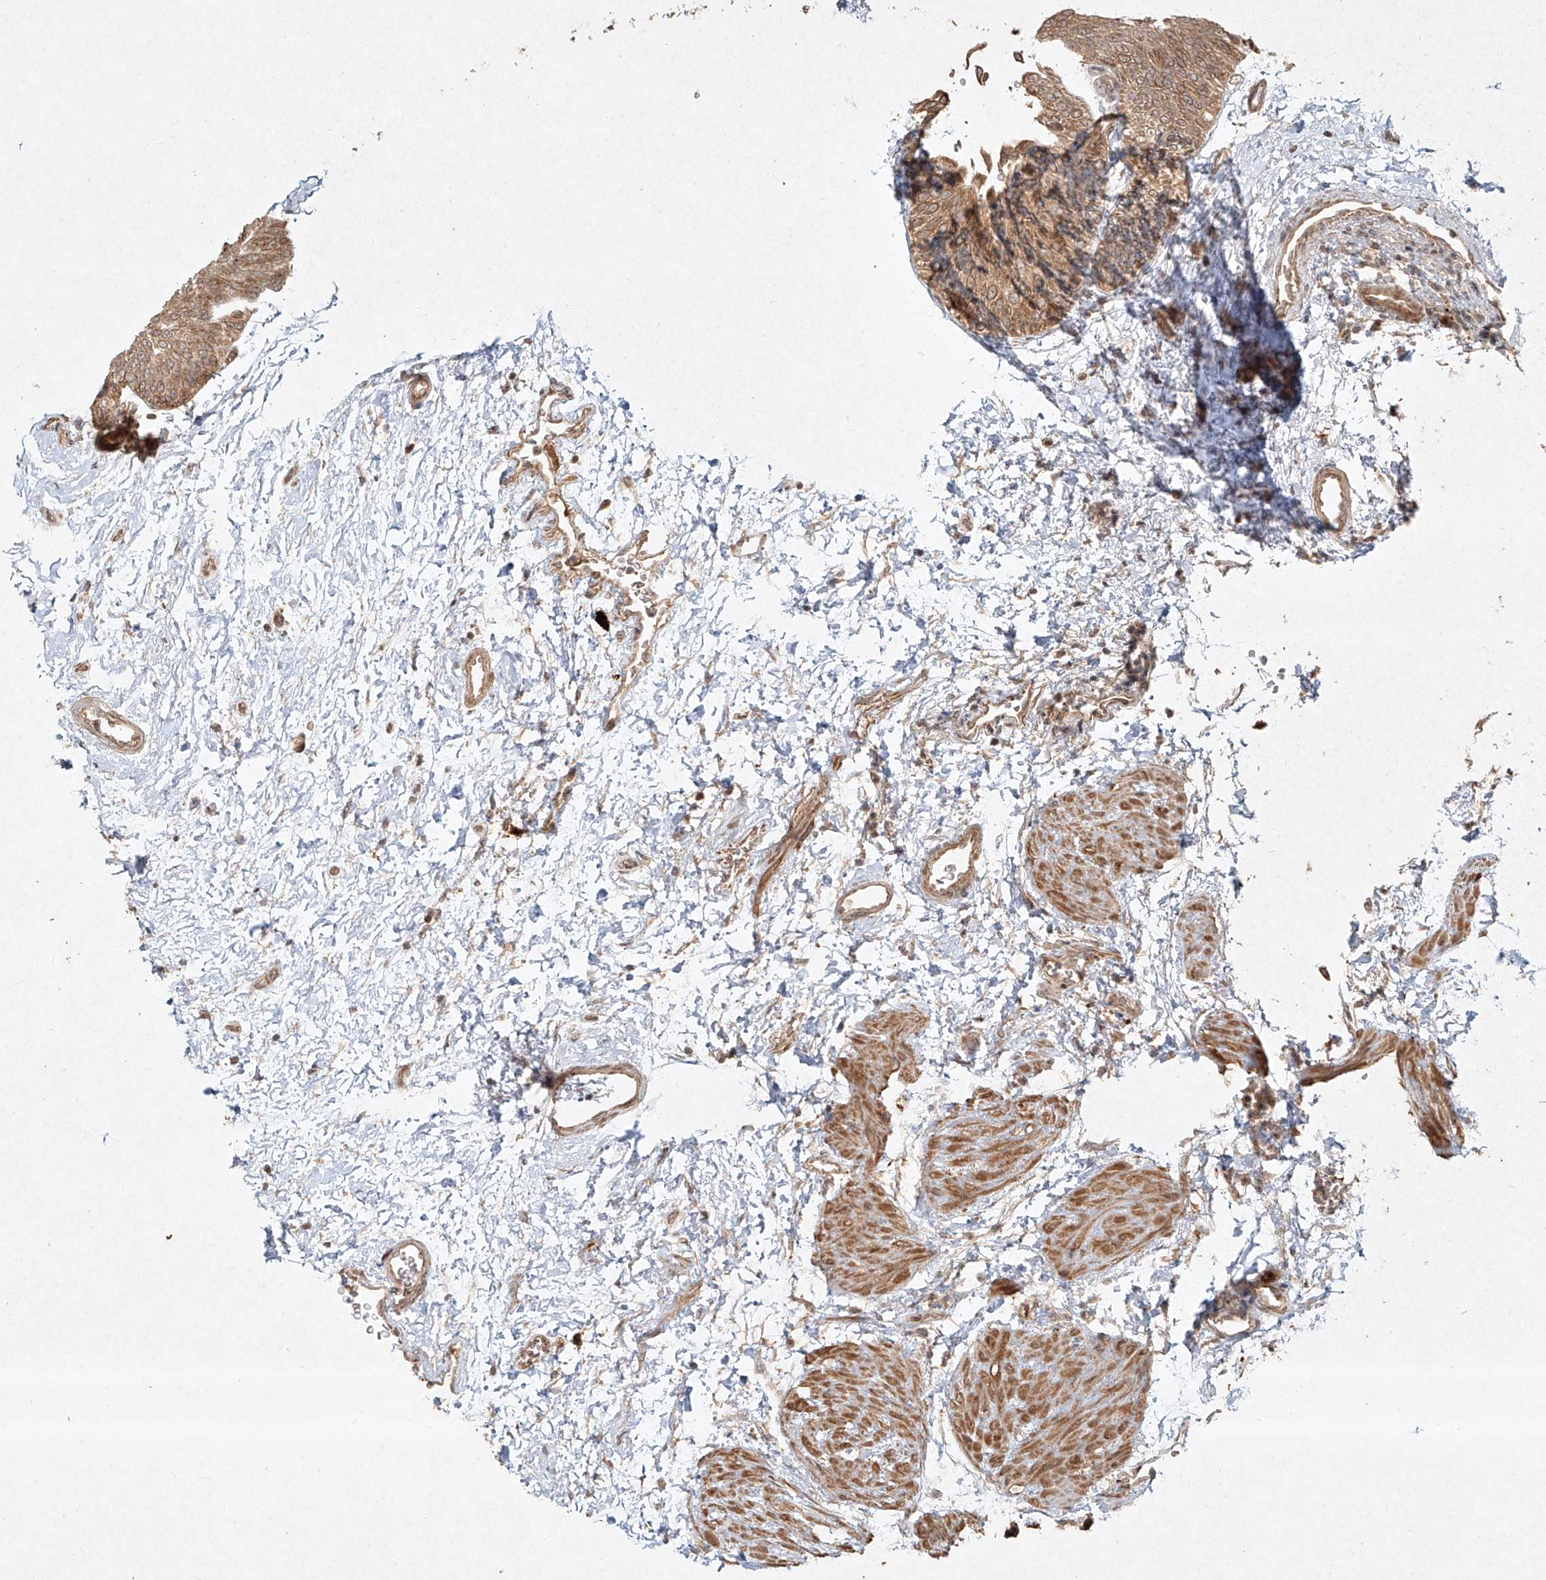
{"staining": {"intensity": "moderate", "quantity": ">75%", "location": "cytoplasmic/membranous"}, "tissue": "urothelial cancer", "cell_type": "Tumor cells", "image_type": "cancer", "snomed": [{"axis": "morphology", "description": "Urothelial carcinoma, Low grade"}, {"axis": "topography", "description": "Urinary bladder"}], "caption": "Tumor cells reveal medium levels of moderate cytoplasmic/membranous expression in approximately >75% of cells in human urothelial cancer.", "gene": "CYYR1", "patient": {"sex": "female", "age": 60}}